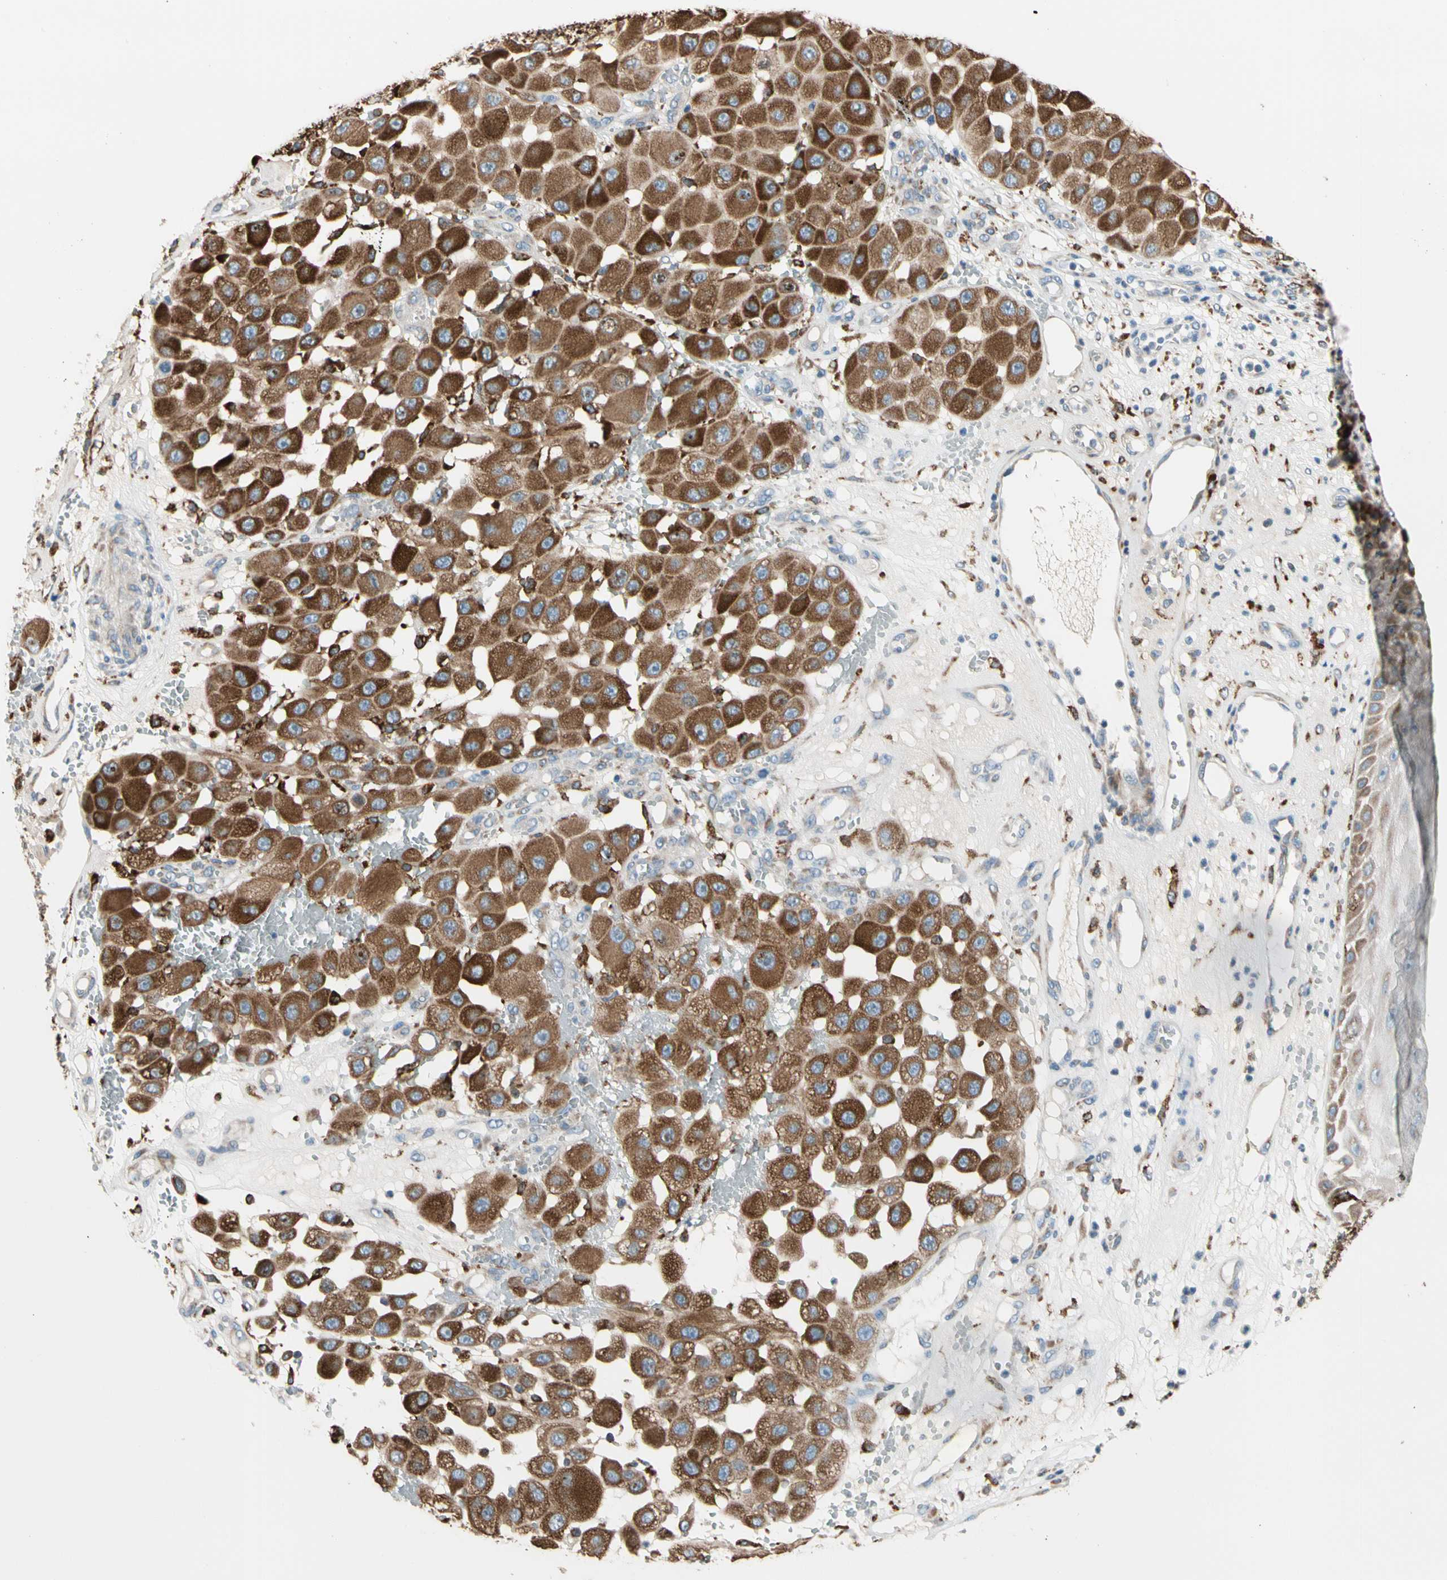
{"staining": {"intensity": "strong", "quantity": ">75%", "location": "cytoplasmic/membranous"}, "tissue": "melanoma", "cell_type": "Tumor cells", "image_type": "cancer", "snomed": [{"axis": "morphology", "description": "Malignant melanoma, NOS"}, {"axis": "topography", "description": "Skin"}], "caption": "Protein analysis of malignant melanoma tissue displays strong cytoplasmic/membranous positivity in about >75% of tumor cells.", "gene": "LRPAP1", "patient": {"sex": "female", "age": 81}}